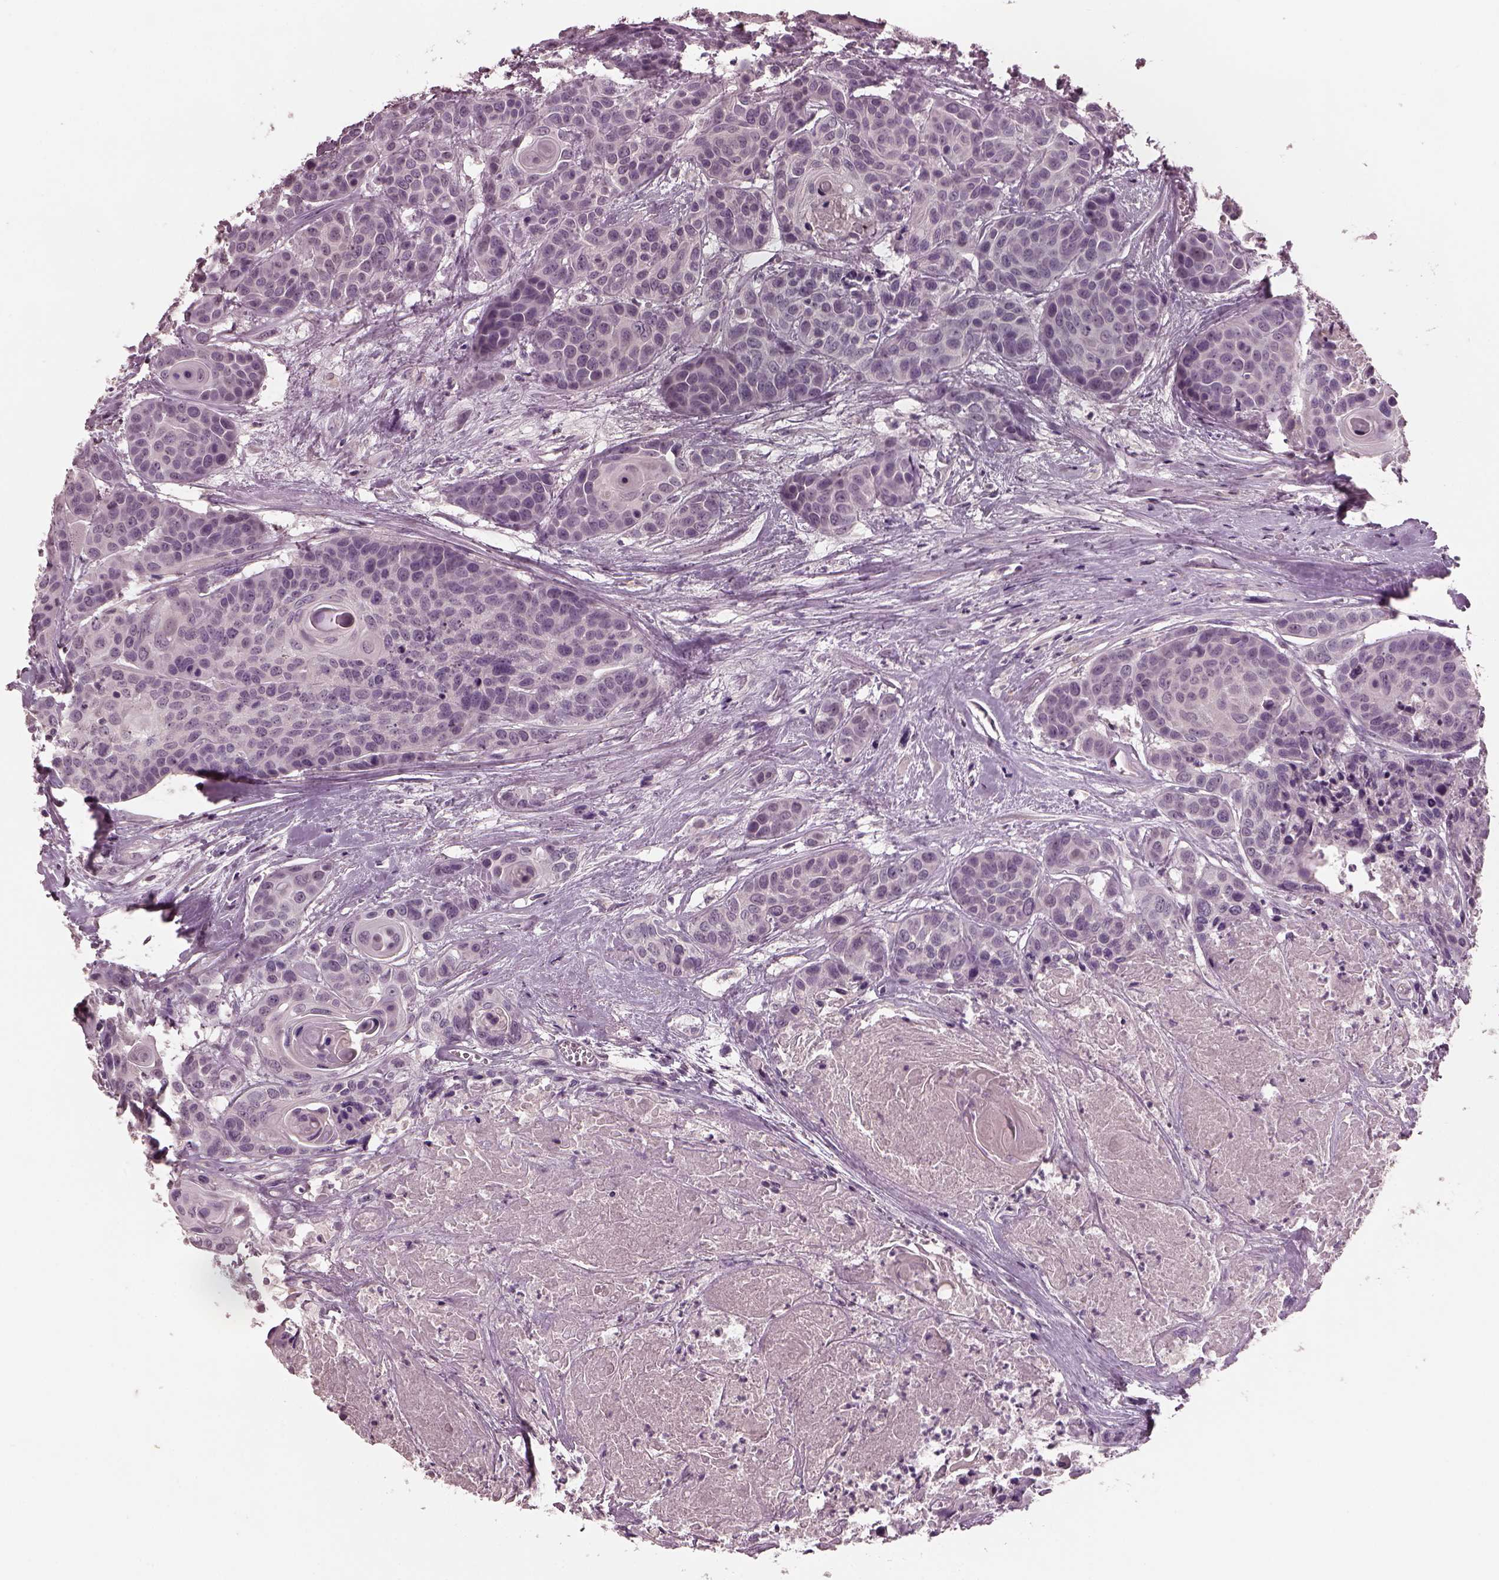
{"staining": {"intensity": "negative", "quantity": "none", "location": "none"}, "tissue": "head and neck cancer", "cell_type": "Tumor cells", "image_type": "cancer", "snomed": [{"axis": "morphology", "description": "Squamous cell carcinoma, NOS"}, {"axis": "topography", "description": "Oral tissue"}, {"axis": "topography", "description": "Head-Neck"}], "caption": "A photomicrograph of human squamous cell carcinoma (head and neck) is negative for staining in tumor cells.", "gene": "RCVRN", "patient": {"sex": "male", "age": 56}}